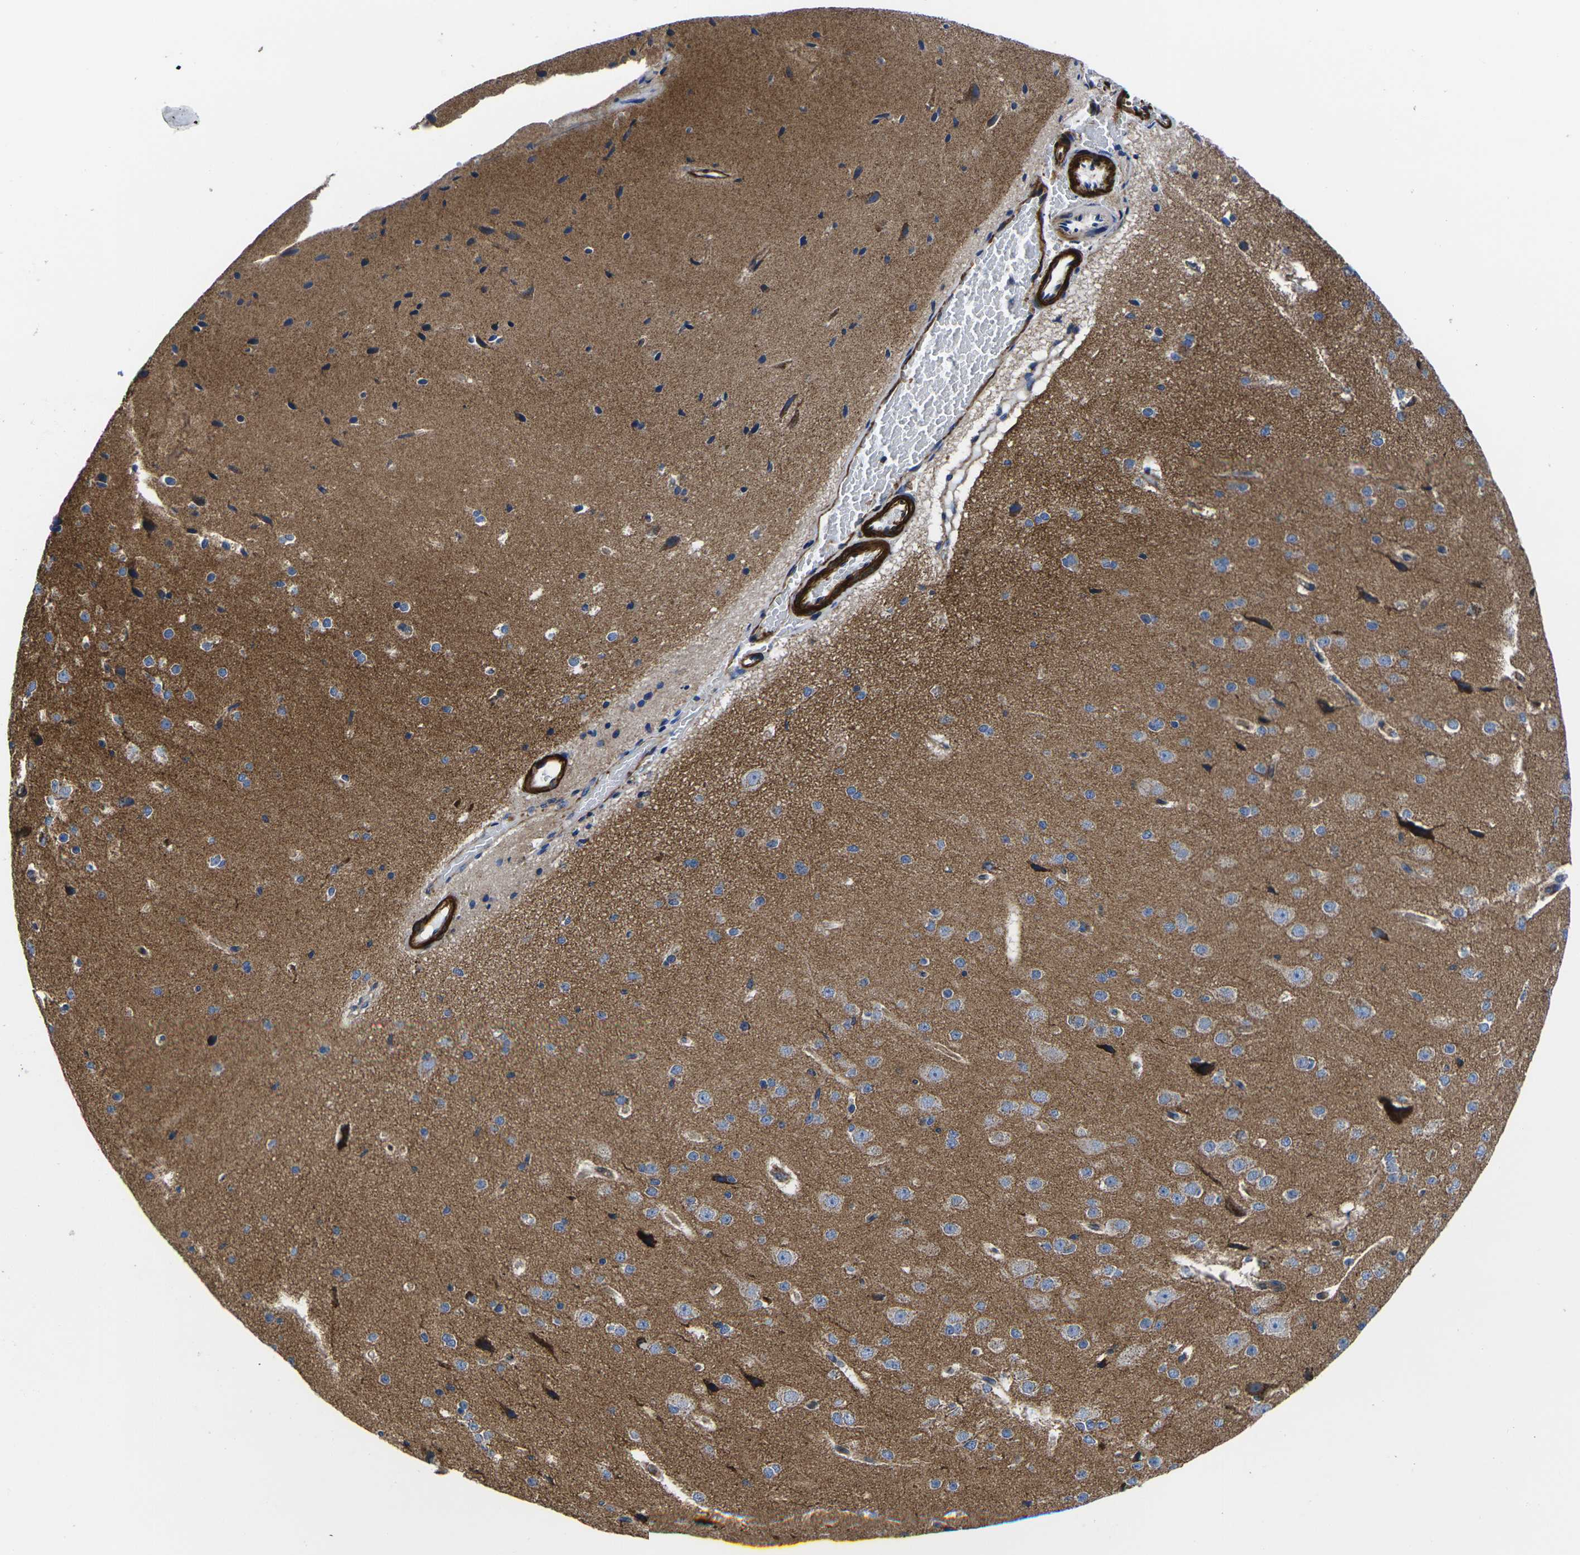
{"staining": {"intensity": "strong", "quantity": "<25%", "location": "cytoplasmic/membranous"}, "tissue": "cerebral cortex", "cell_type": "Endothelial cells", "image_type": "normal", "snomed": [{"axis": "morphology", "description": "Normal tissue, NOS"}, {"axis": "morphology", "description": "Developmental malformation"}, {"axis": "topography", "description": "Cerebral cortex"}], "caption": "The image displays immunohistochemical staining of benign cerebral cortex. There is strong cytoplasmic/membranous expression is identified in approximately <25% of endothelial cells. Nuclei are stained in blue.", "gene": "GPR4", "patient": {"sex": "female", "age": 30}}